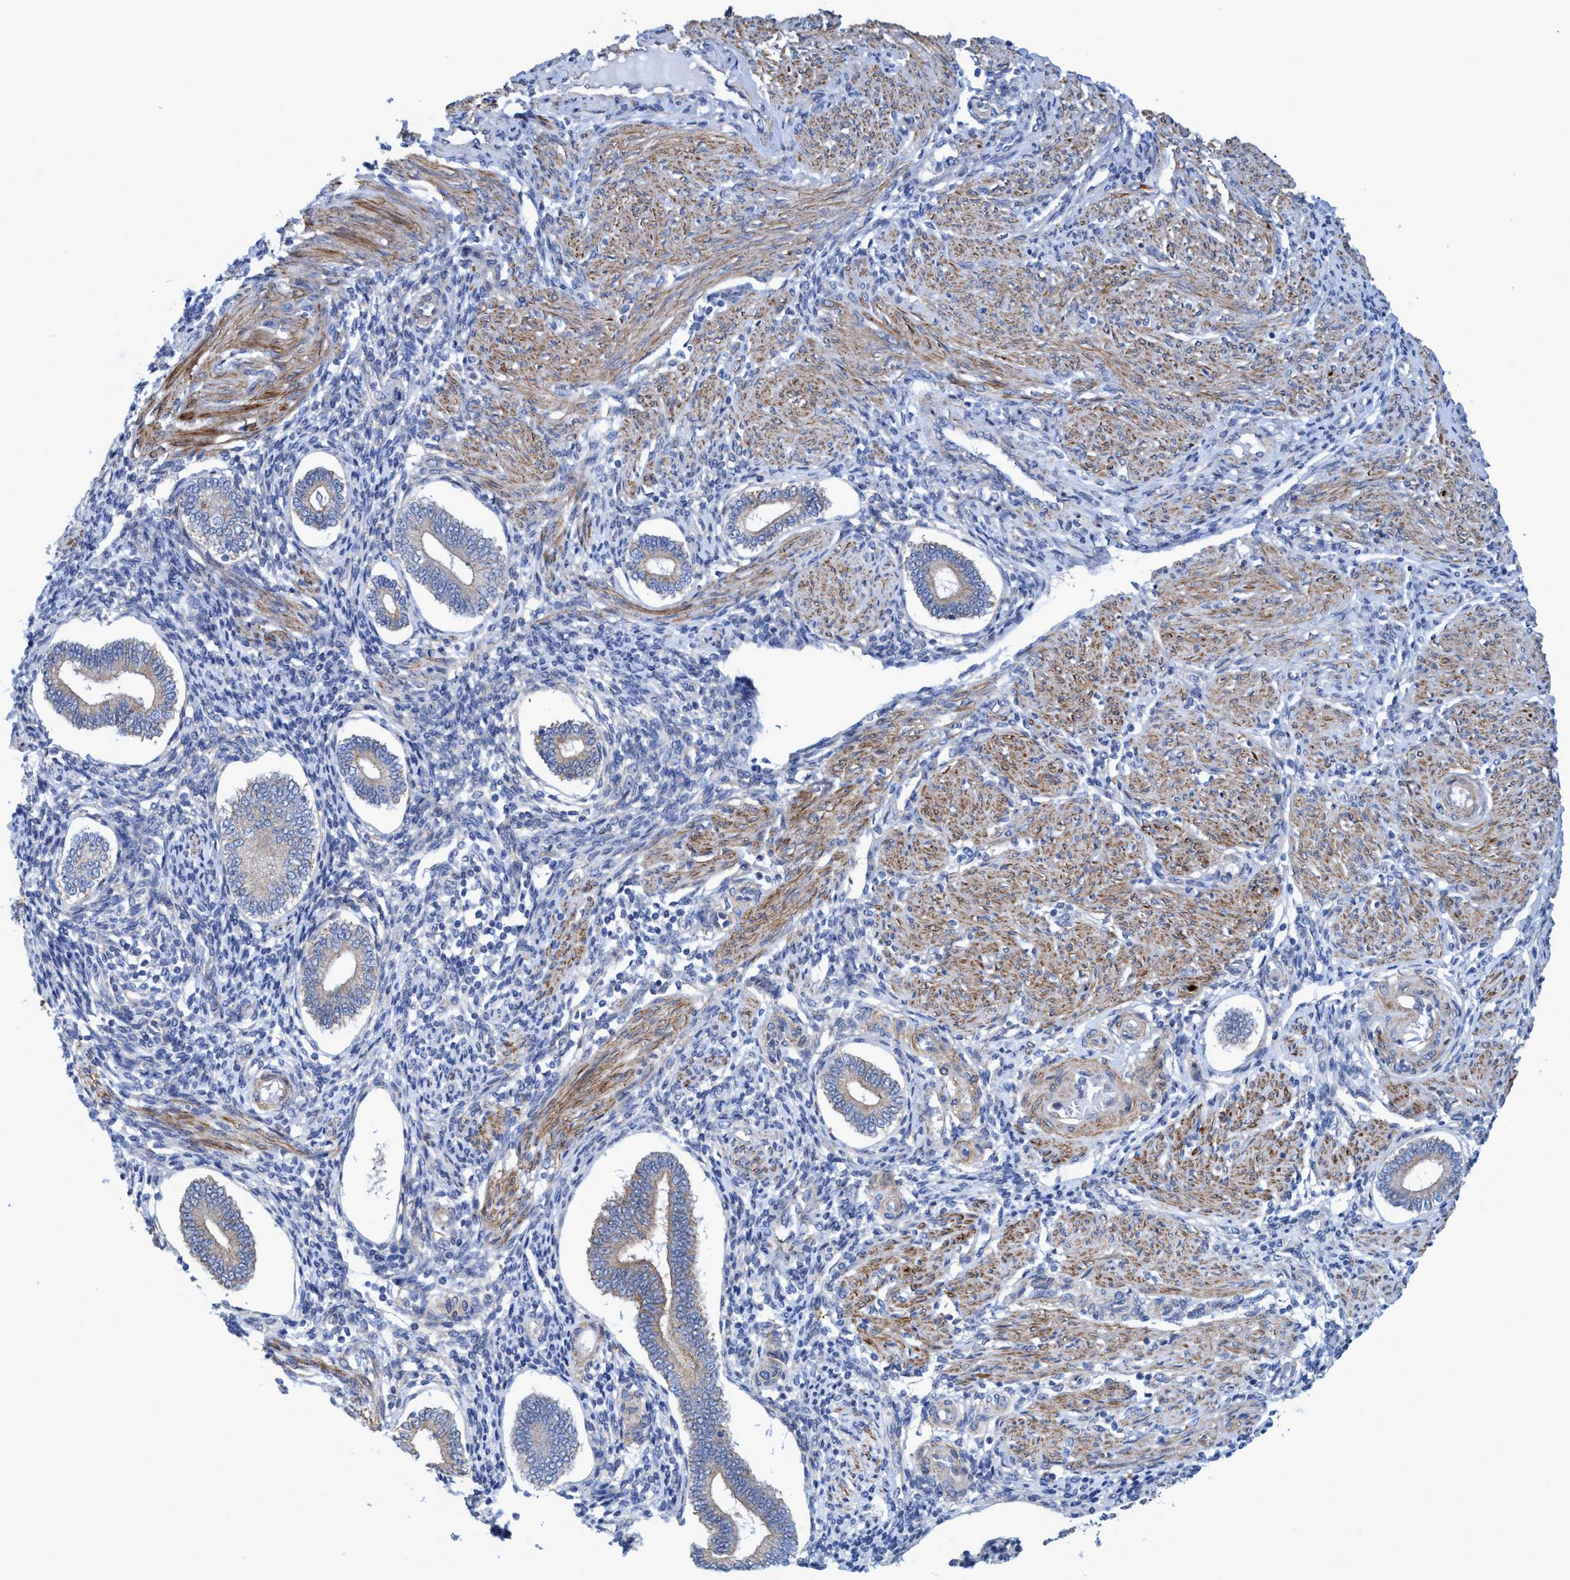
{"staining": {"intensity": "weak", "quantity": "<25%", "location": "cytoplasmic/membranous"}, "tissue": "endometrium", "cell_type": "Cells in endometrial stroma", "image_type": "normal", "snomed": [{"axis": "morphology", "description": "Normal tissue, NOS"}, {"axis": "topography", "description": "Endometrium"}], "caption": "This is an immunohistochemistry photomicrograph of benign human endometrium. There is no positivity in cells in endometrial stroma.", "gene": "GULP1", "patient": {"sex": "female", "age": 42}}